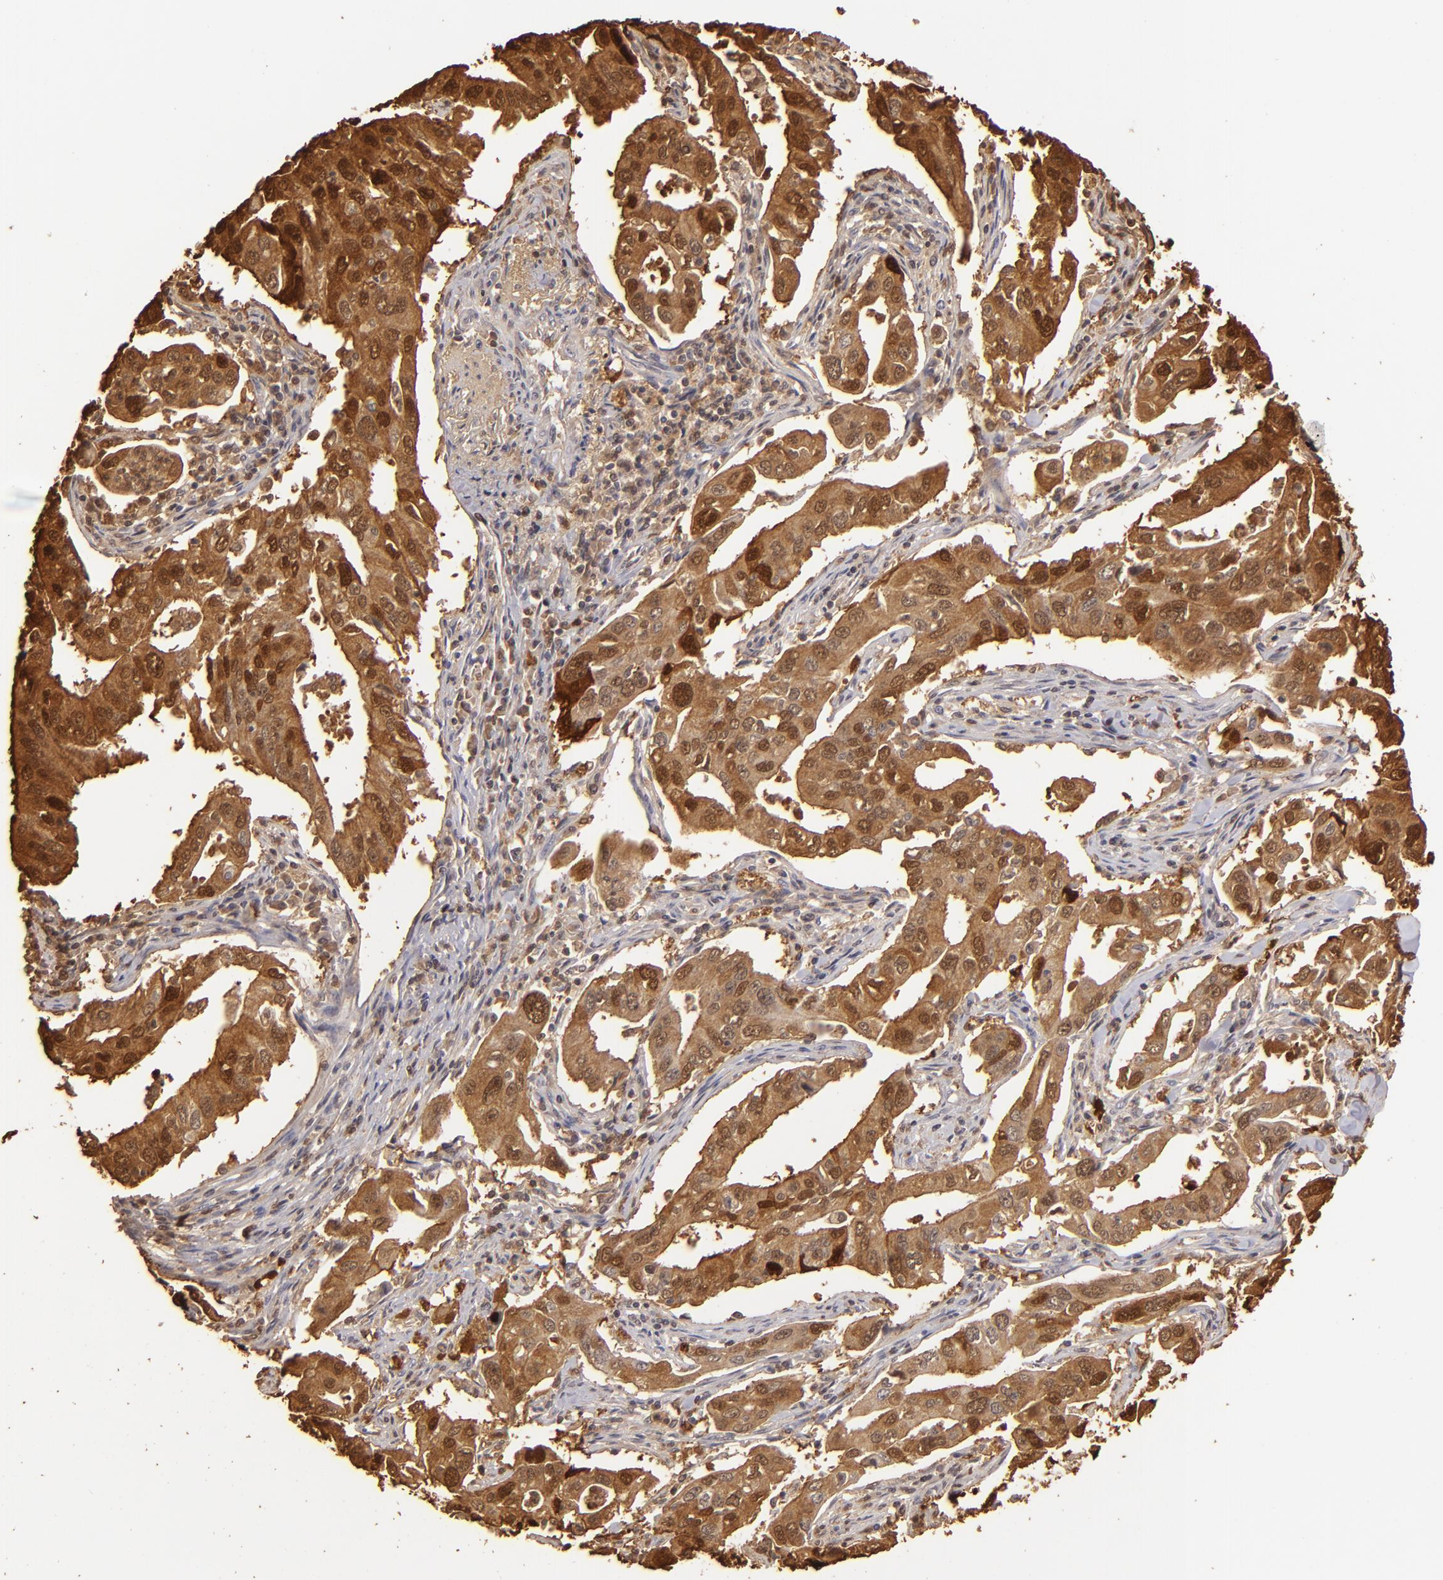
{"staining": {"intensity": "moderate", "quantity": ">75%", "location": "cytoplasmic/membranous,nuclear"}, "tissue": "lung cancer", "cell_type": "Tumor cells", "image_type": "cancer", "snomed": [{"axis": "morphology", "description": "Adenocarcinoma, NOS"}, {"axis": "topography", "description": "Lung"}], "caption": "Protein expression analysis of human lung cancer (adenocarcinoma) reveals moderate cytoplasmic/membranous and nuclear staining in about >75% of tumor cells.", "gene": "S100A2", "patient": {"sex": "male", "age": 48}}